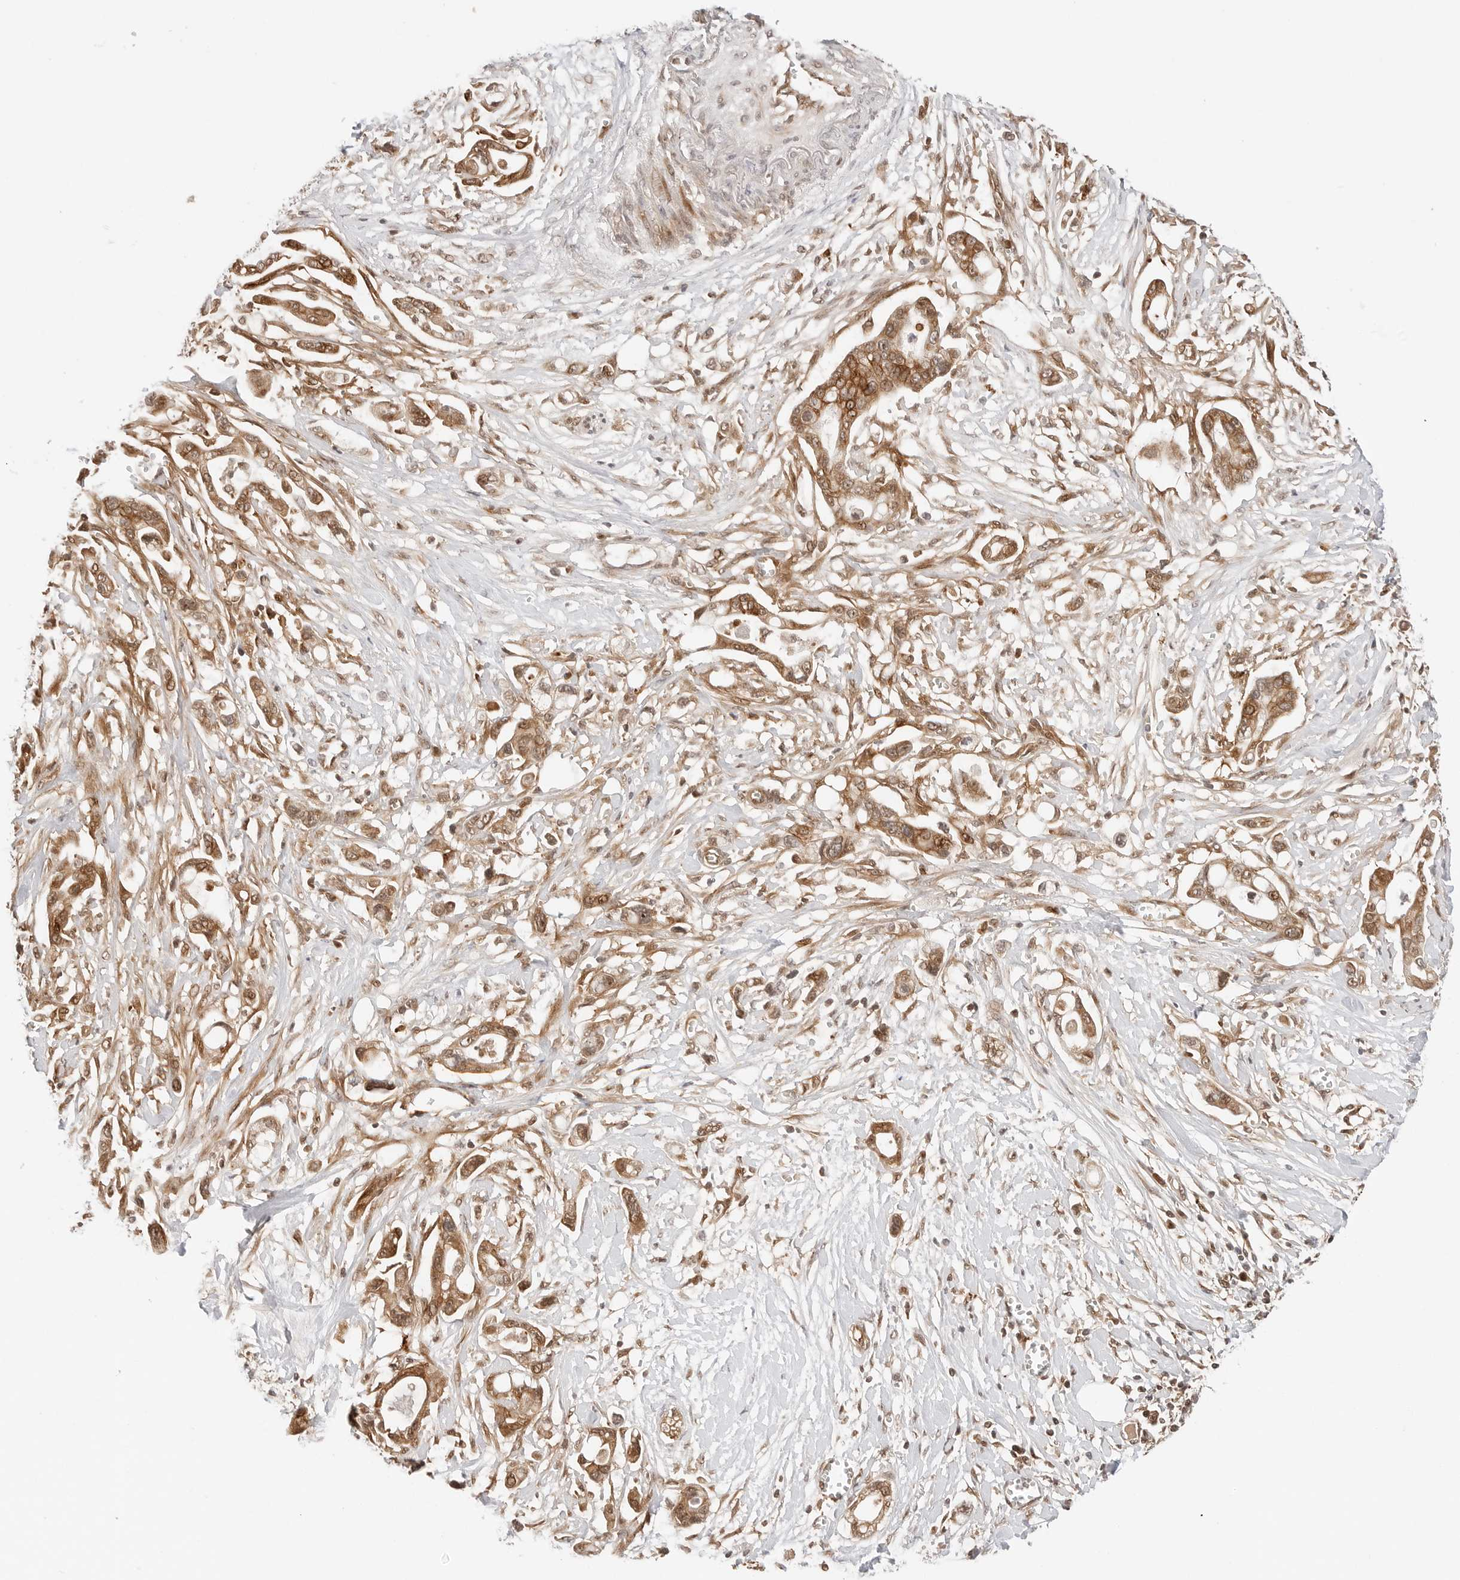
{"staining": {"intensity": "moderate", "quantity": ">75%", "location": "cytoplasmic/membranous,nuclear"}, "tissue": "pancreatic cancer", "cell_type": "Tumor cells", "image_type": "cancer", "snomed": [{"axis": "morphology", "description": "Adenocarcinoma, NOS"}, {"axis": "topography", "description": "Pancreas"}], "caption": "Immunohistochemistry (IHC) staining of adenocarcinoma (pancreatic), which exhibits medium levels of moderate cytoplasmic/membranous and nuclear expression in approximately >75% of tumor cells indicating moderate cytoplasmic/membranous and nuclear protein staining. The staining was performed using DAB (3,3'-diaminobenzidine) (brown) for protein detection and nuclei were counterstained in hematoxylin (blue).", "gene": "GEM", "patient": {"sex": "male", "age": 68}}